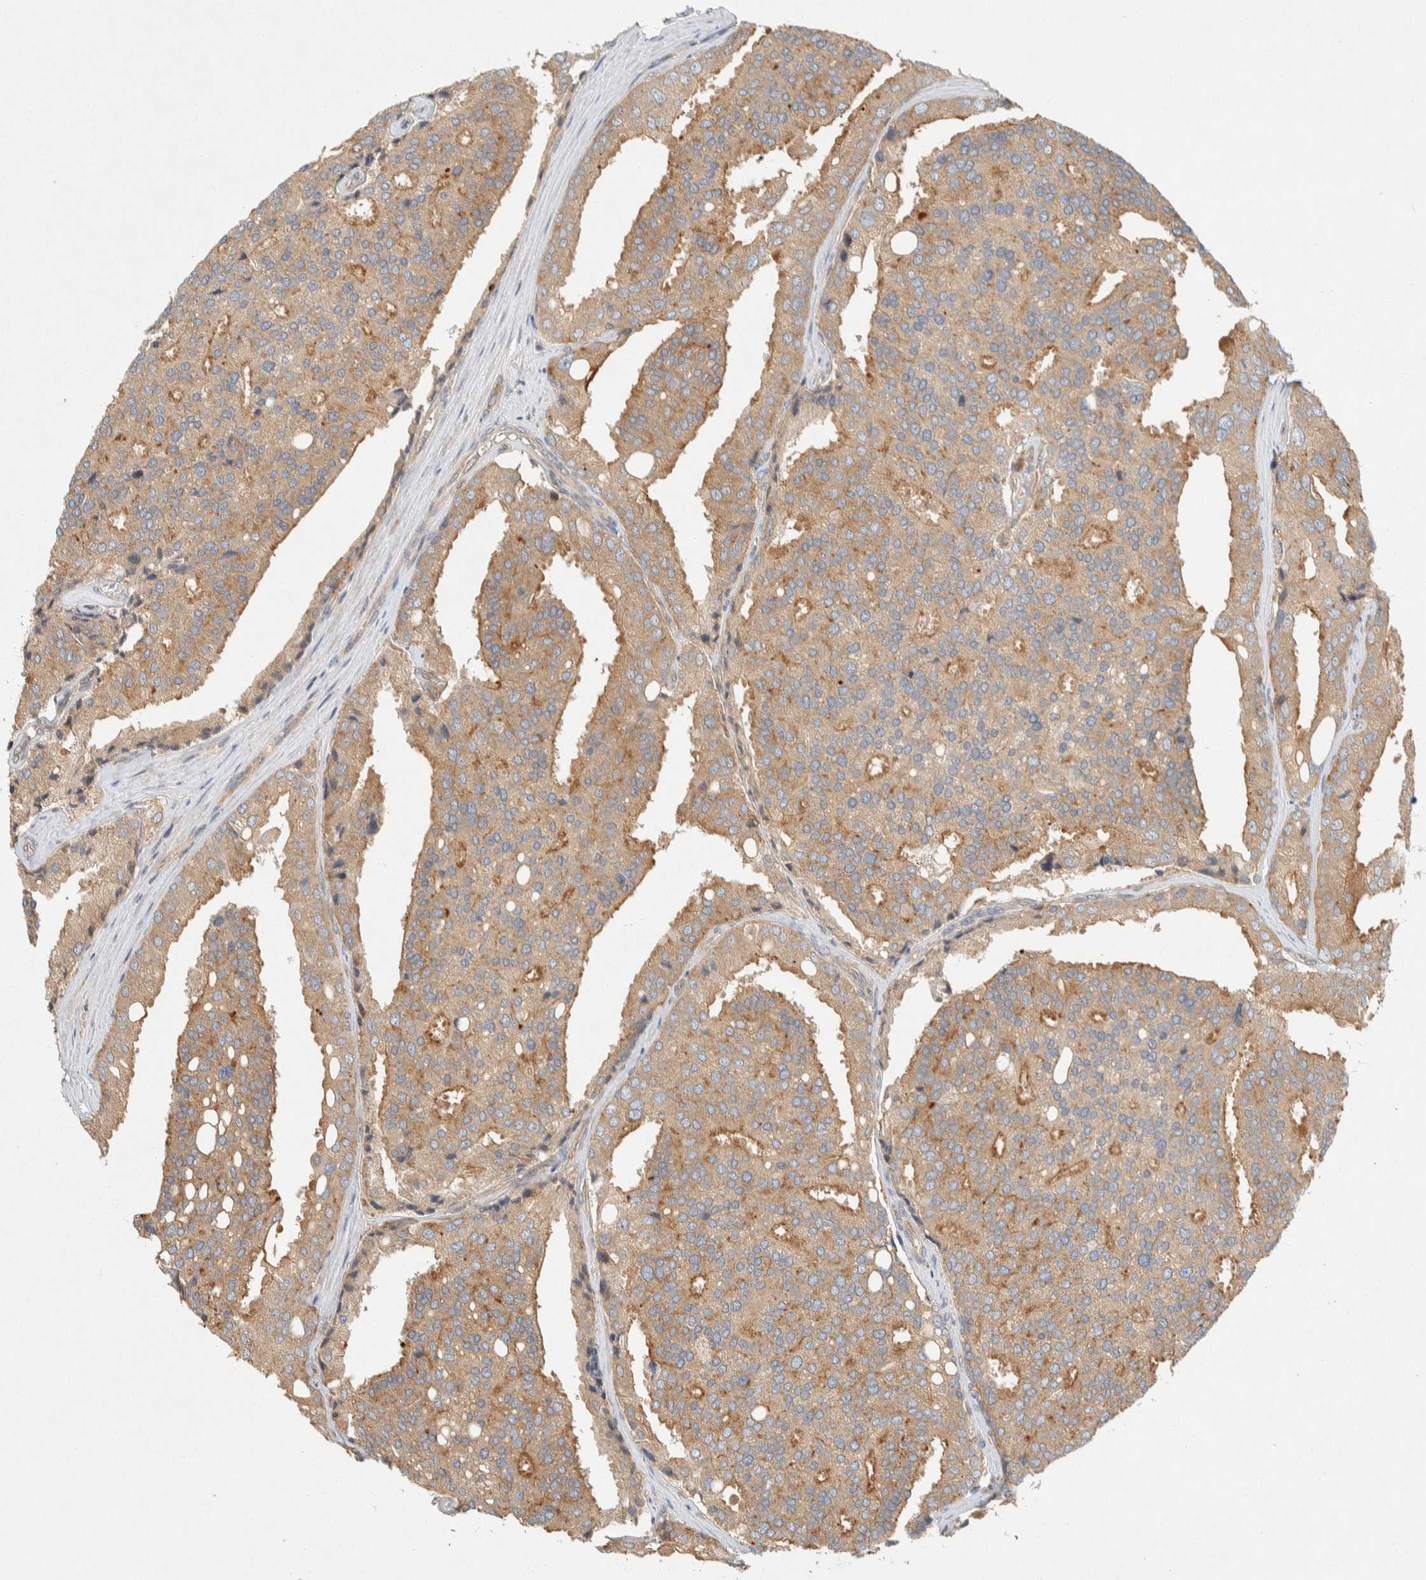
{"staining": {"intensity": "weak", "quantity": ">75%", "location": "cytoplasmic/membranous"}, "tissue": "prostate cancer", "cell_type": "Tumor cells", "image_type": "cancer", "snomed": [{"axis": "morphology", "description": "Adenocarcinoma, High grade"}, {"axis": "topography", "description": "Prostate"}], "caption": "Weak cytoplasmic/membranous staining is identified in about >75% of tumor cells in prostate cancer (high-grade adenocarcinoma).", "gene": "PXK", "patient": {"sex": "male", "age": 50}}